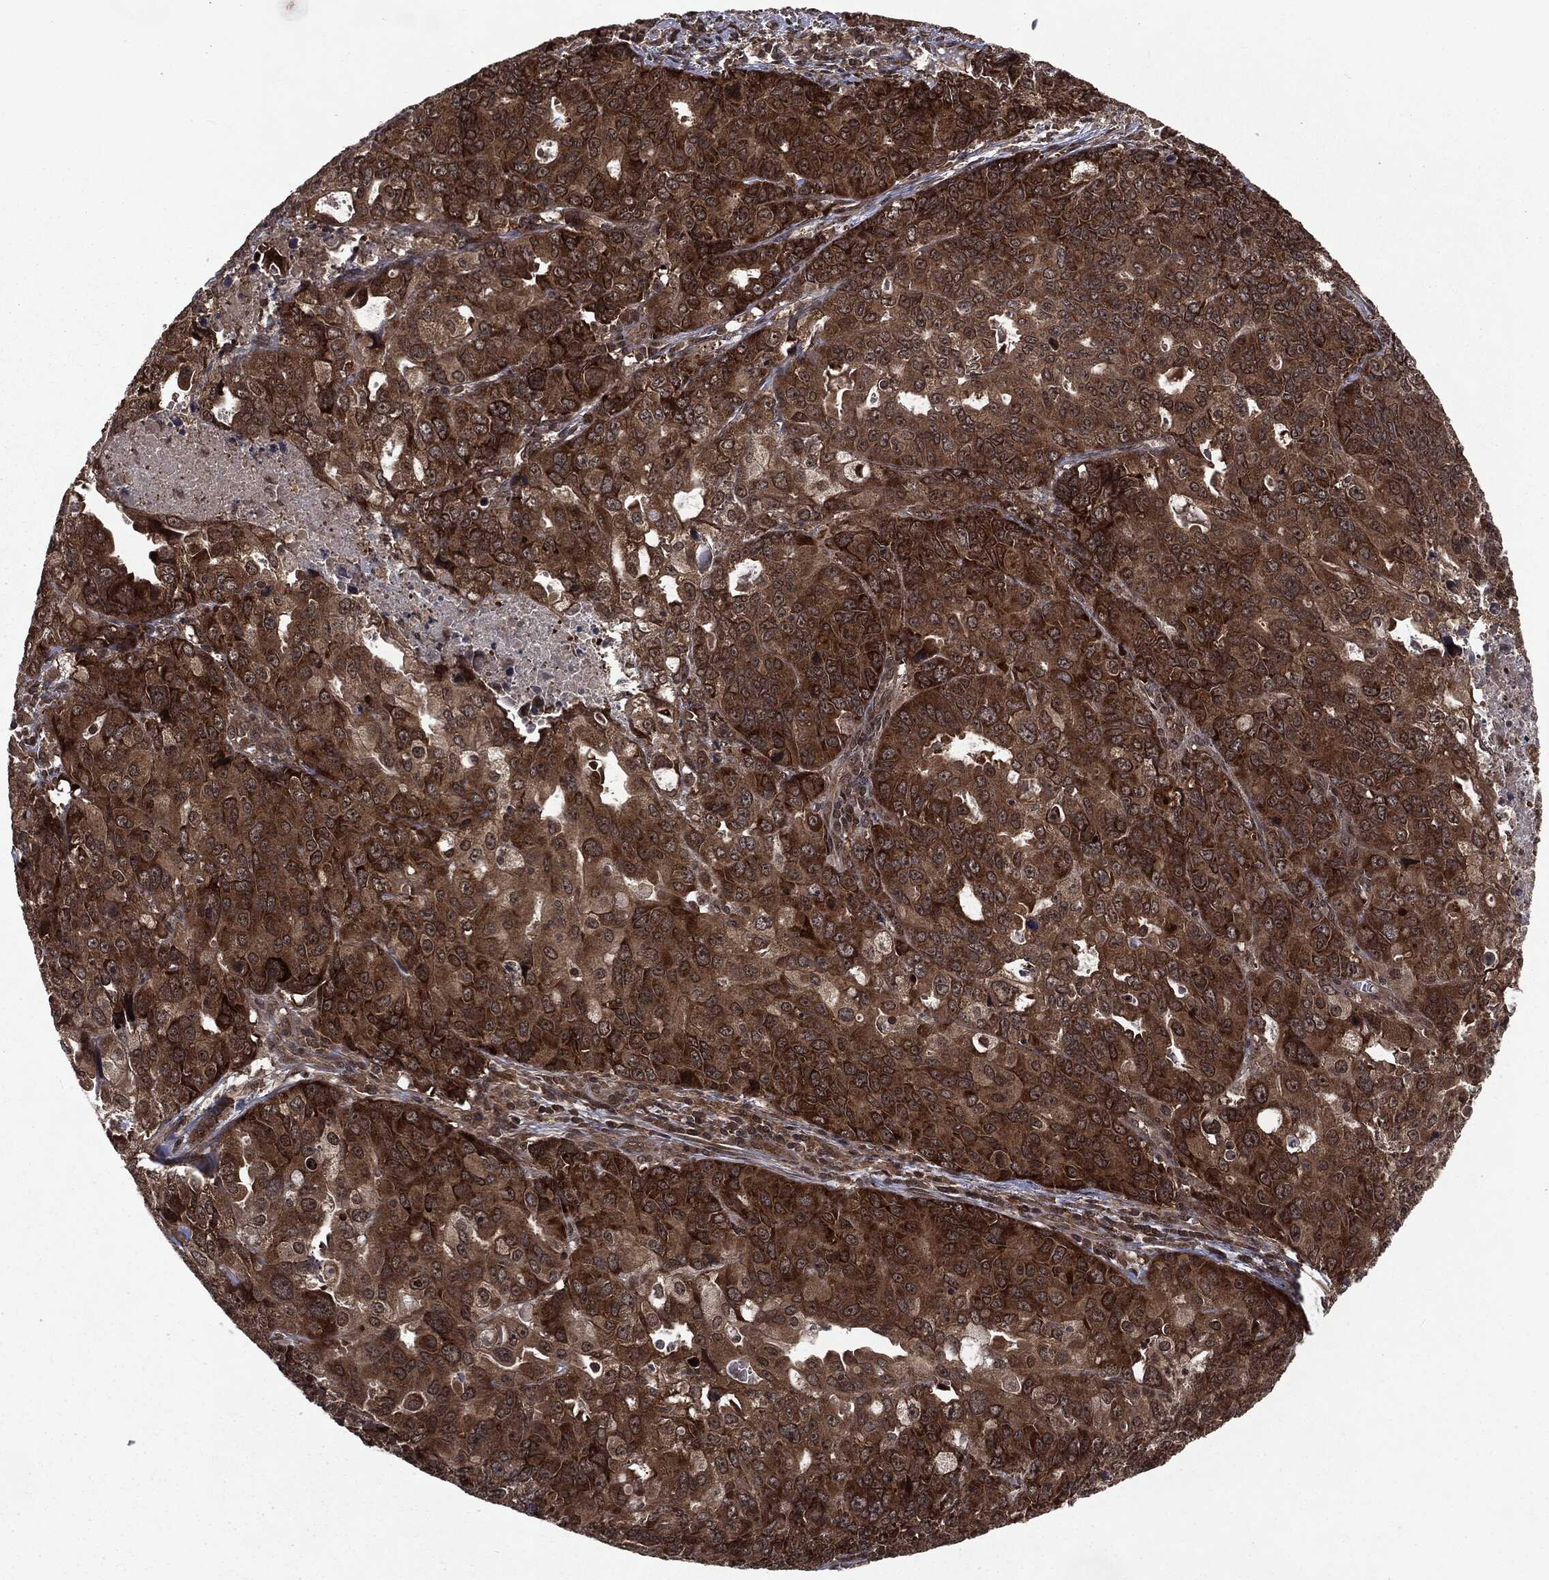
{"staining": {"intensity": "strong", "quantity": ">75%", "location": "cytoplasmic/membranous"}, "tissue": "endometrial cancer", "cell_type": "Tumor cells", "image_type": "cancer", "snomed": [{"axis": "morphology", "description": "Adenocarcinoma, NOS"}, {"axis": "topography", "description": "Uterus"}], "caption": "Immunohistochemistry staining of endometrial cancer (adenocarcinoma), which demonstrates high levels of strong cytoplasmic/membranous positivity in approximately >75% of tumor cells indicating strong cytoplasmic/membranous protein expression. The staining was performed using DAB (brown) for protein detection and nuclei were counterstained in hematoxylin (blue).", "gene": "STAU2", "patient": {"sex": "female", "age": 79}}